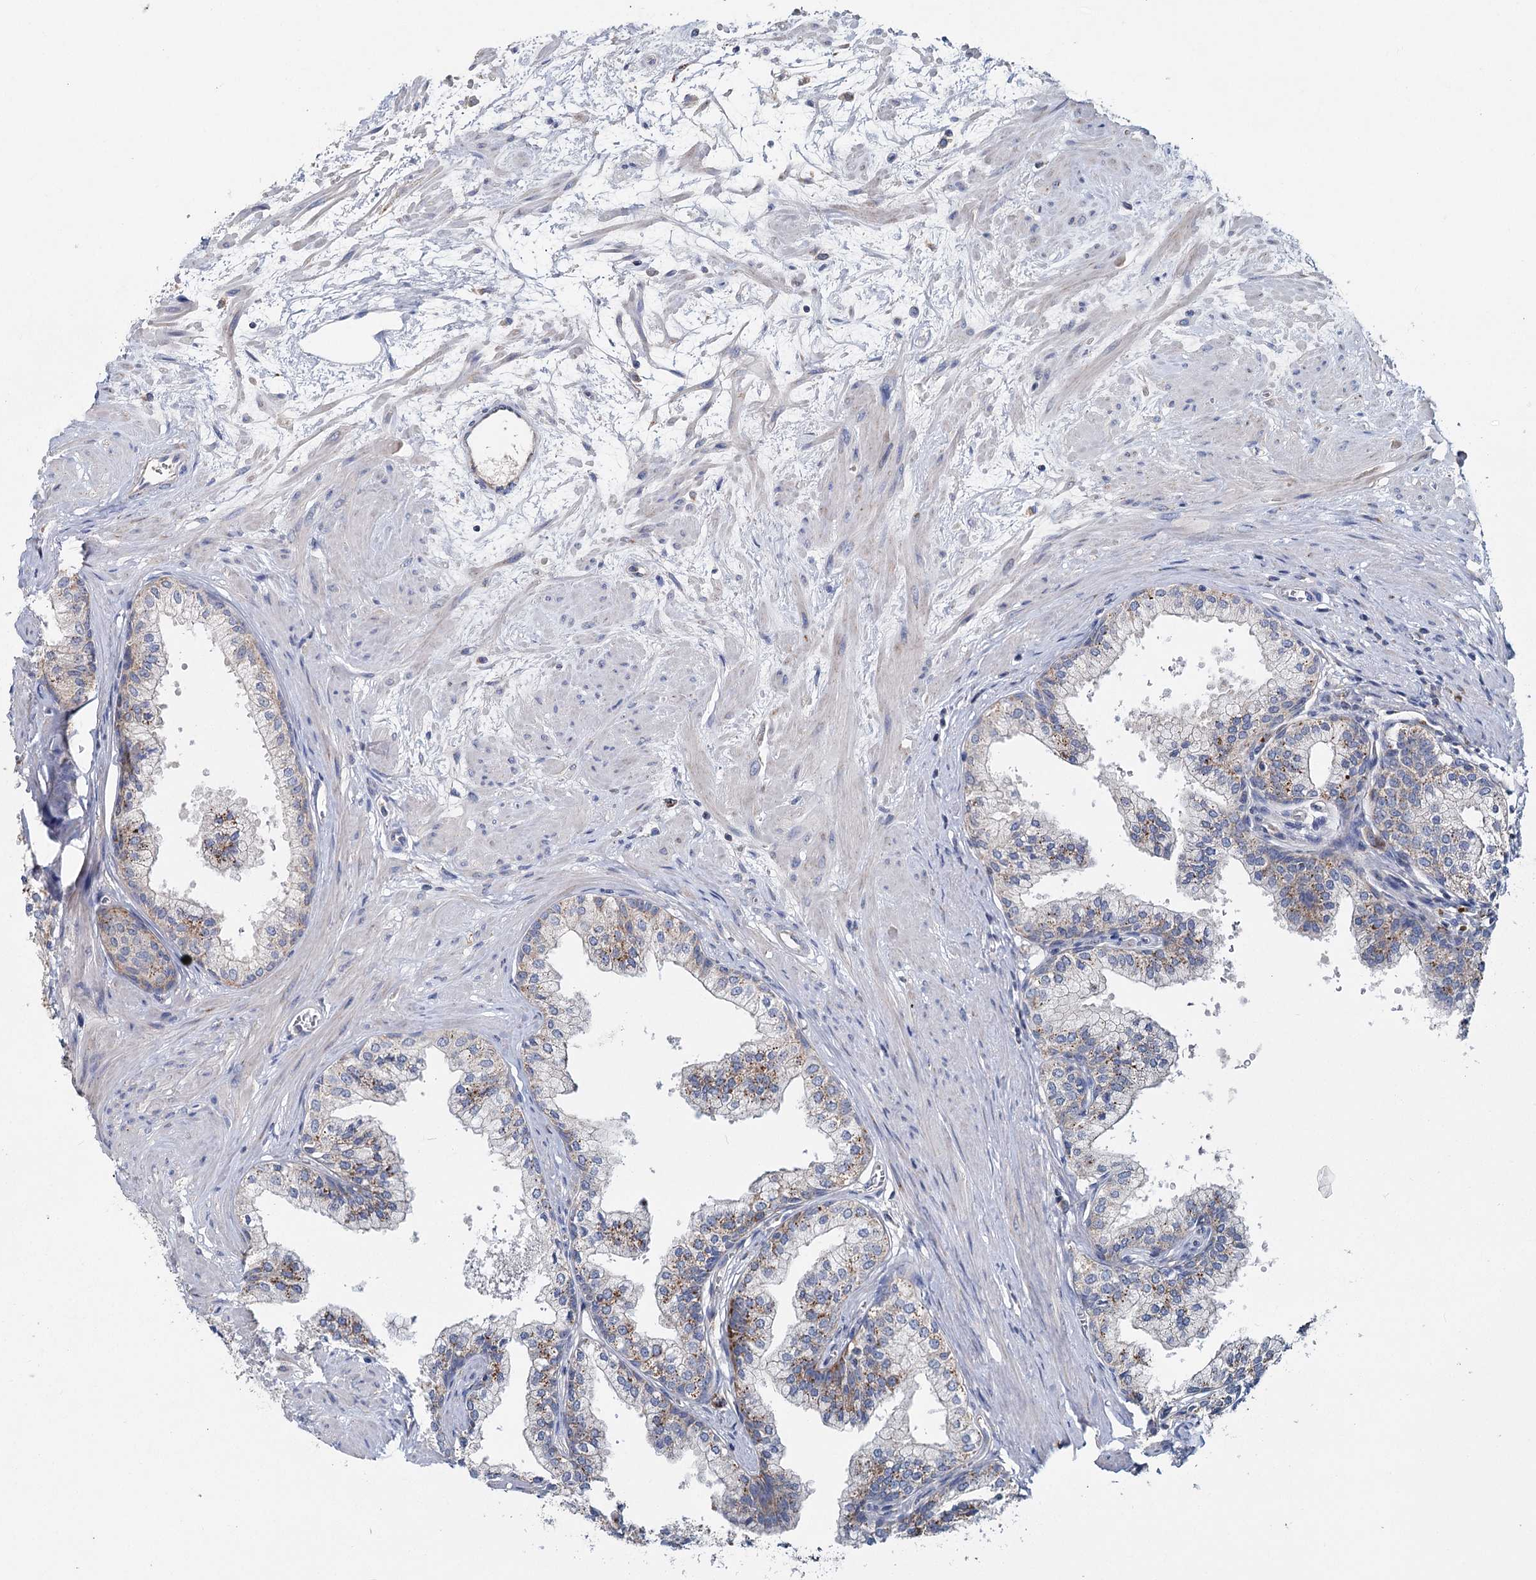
{"staining": {"intensity": "moderate", "quantity": ">75%", "location": "cytoplasmic/membranous"}, "tissue": "prostate", "cell_type": "Glandular cells", "image_type": "normal", "snomed": [{"axis": "morphology", "description": "Normal tissue, NOS"}, {"axis": "topography", "description": "Prostate"}], "caption": "Glandular cells reveal medium levels of moderate cytoplasmic/membranous expression in approximately >75% of cells in normal human prostate.", "gene": "ANKRD16", "patient": {"sex": "male", "age": 60}}